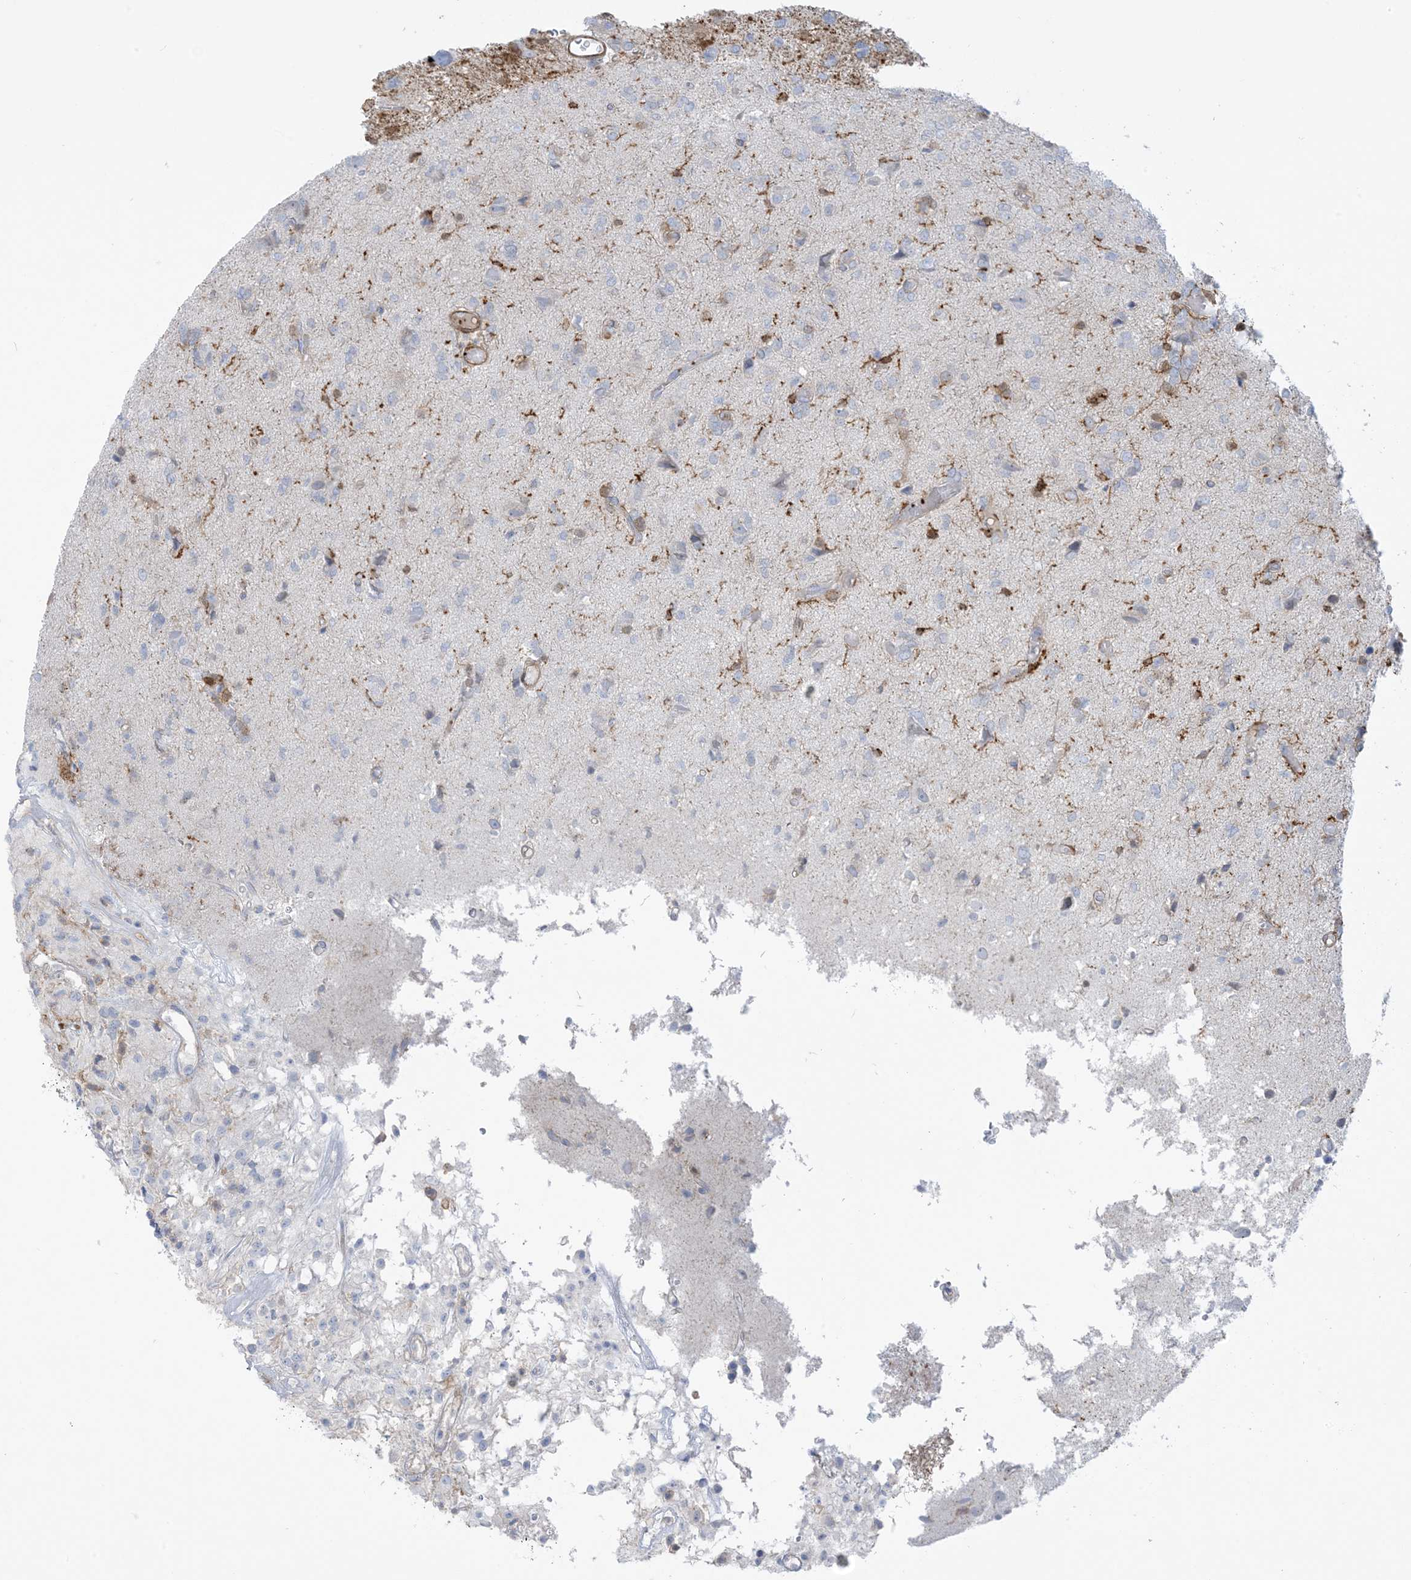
{"staining": {"intensity": "negative", "quantity": "none", "location": "none"}, "tissue": "glioma", "cell_type": "Tumor cells", "image_type": "cancer", "snomed": [{"axis": "morphology", "description": "Glioma, malignant, High grade"}, {"axis": "topography", "description": "Brain"}], "caption": "Tumor cells show no significant staining in malignant high-grade glioma.", "gene": "ICMT", "patient": {"sex": "female", "age": 59}}